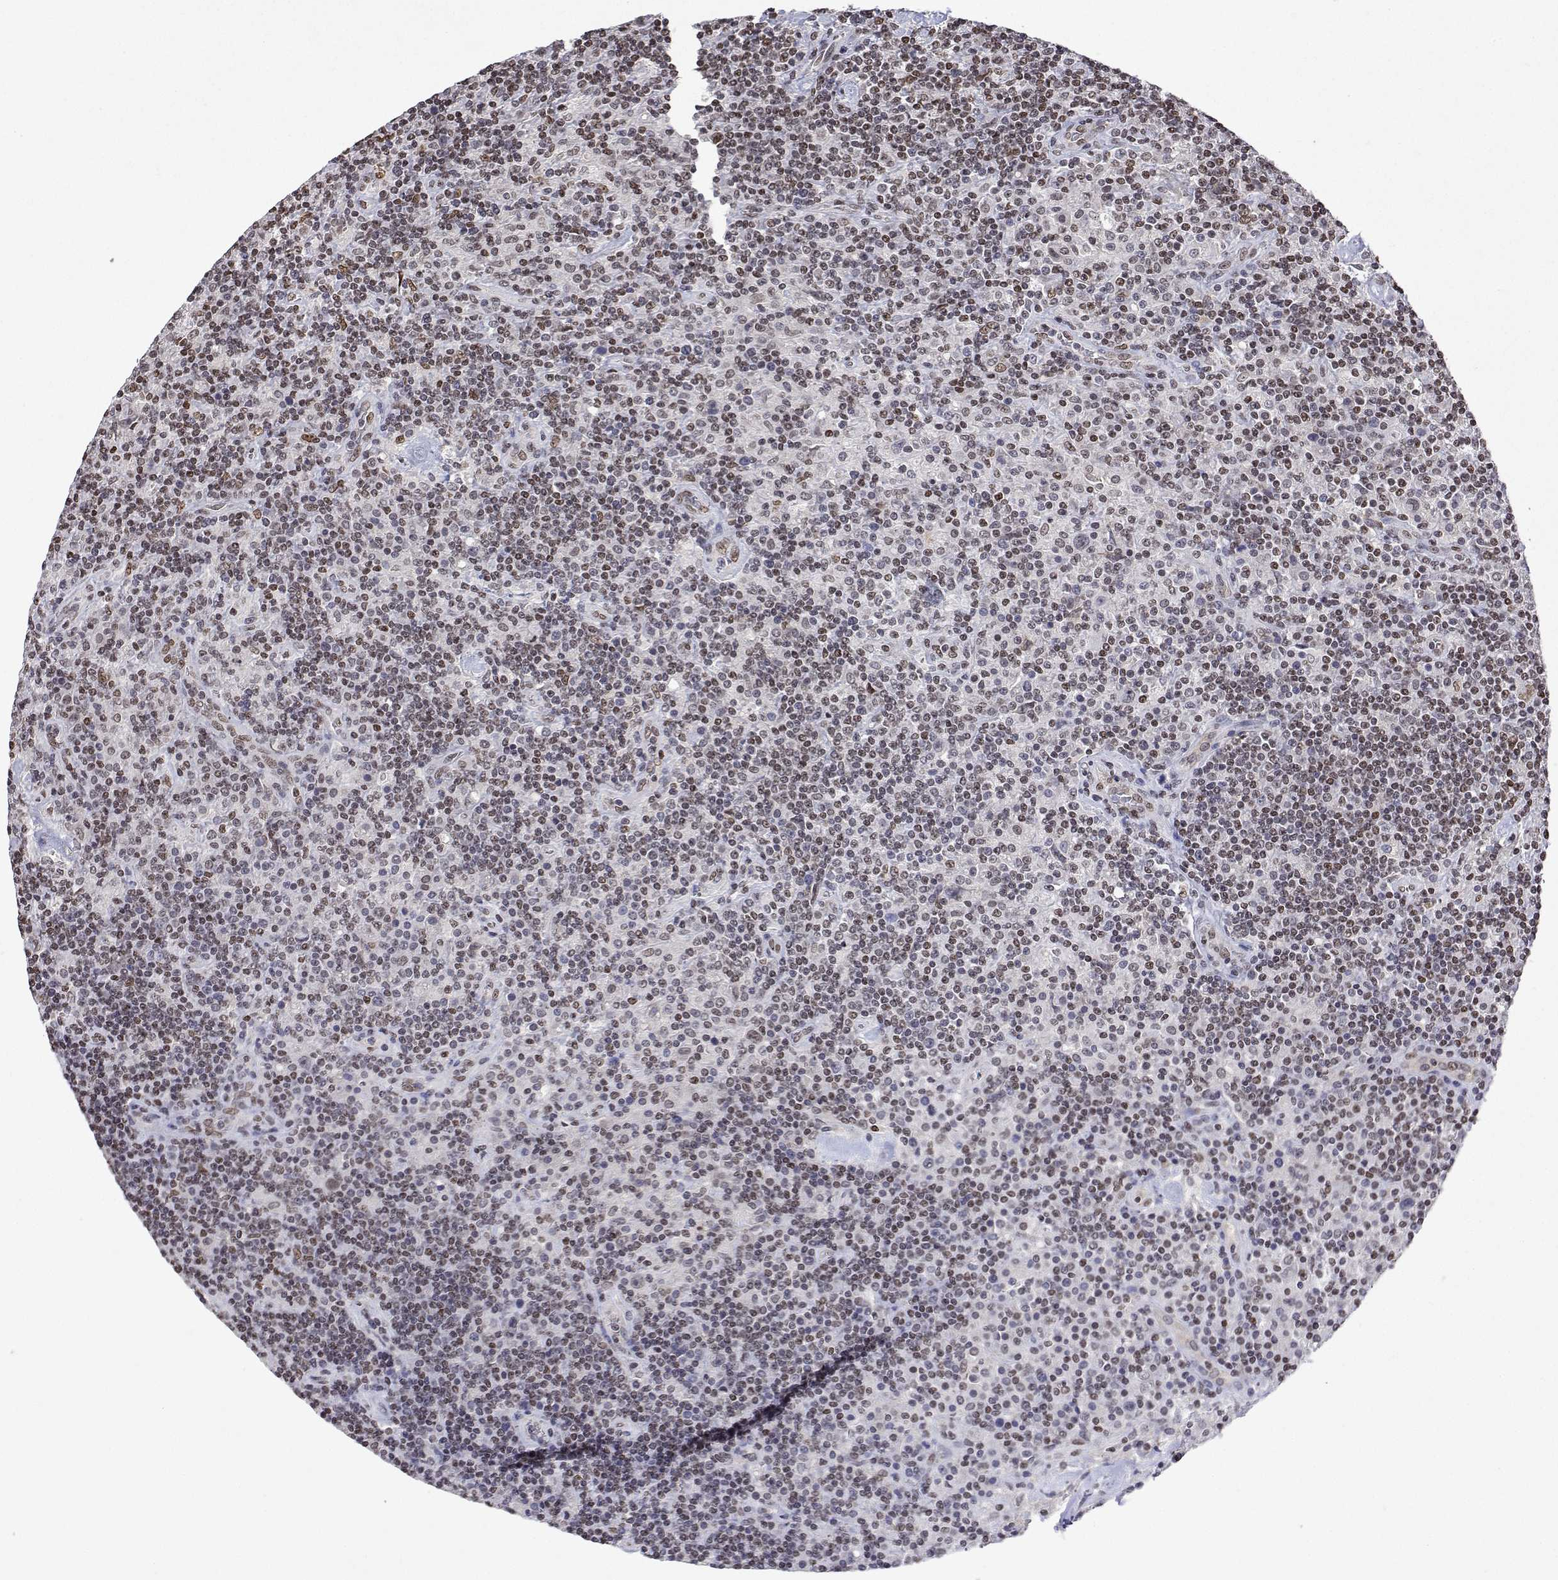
{"staining": {"intensity": "weak", "quantity": "<25%", "location": "nuclear"}, "tissue": "lymphoma", "cell_type": "Tumor cells", "image_type": "cancer", "snomed": [{"axis": "morphology", "description": "Hodgkin's disease, NOS"}, {"axis": "topography", "description": "Lymph node"}], "caption": "Tumor cells show no significant expression in lymphoma.", "gene": "XPC", "patient": {"sex": "male", "age": 70}}